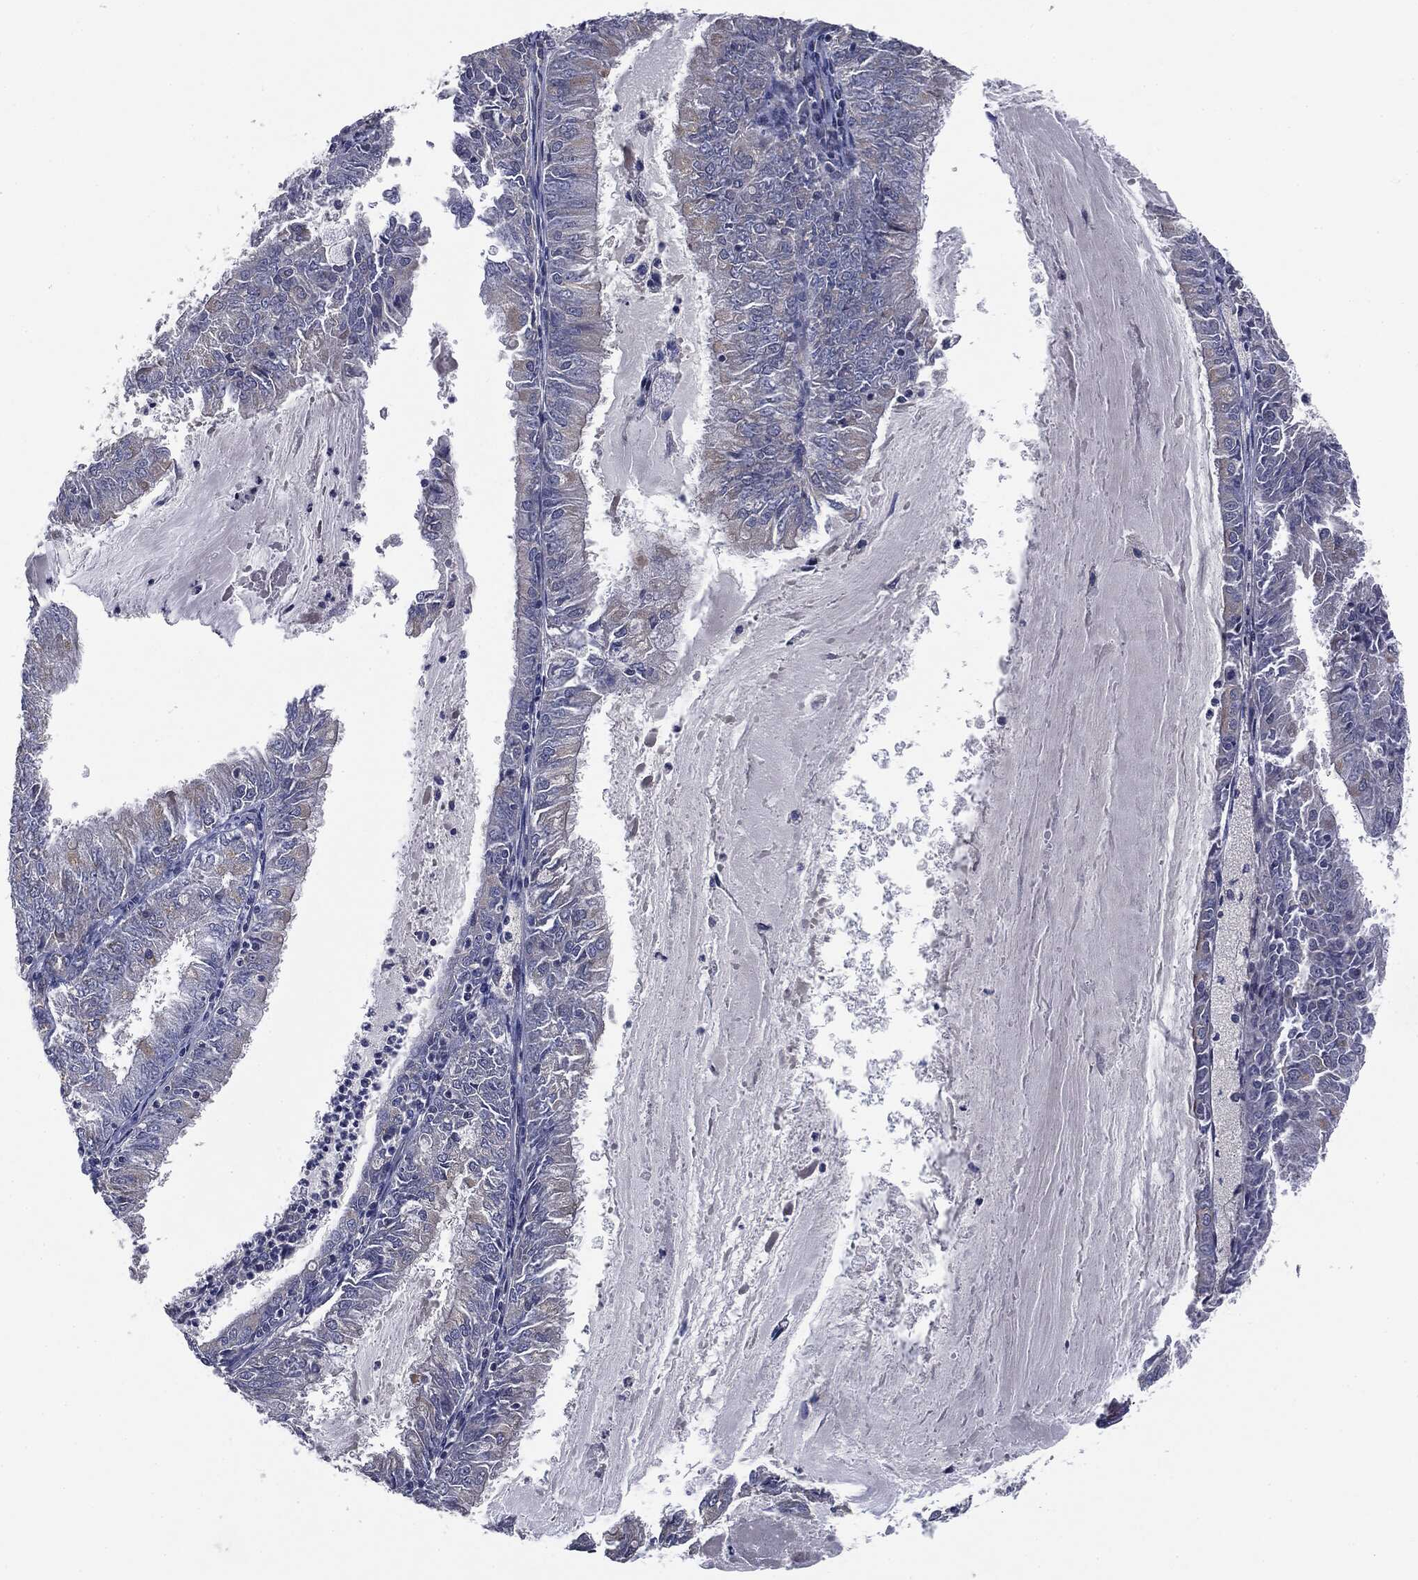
{"staining": {"intensity": "negative", "quantity": "none", "location": "none"}, "tissue": "endometrial cancer", "cell_type": "Tumor cells", "image_type": "cancer", "snomed": [{"axis": "morphology", "description": "Adenocarcinoma, NOS"}, {"axis": "topography", "description": "Endometrium"}], "caption": "The image shows no staining of tumor cells in endometrial adenocarcinoma. The staining was performed using DAB (3,3'-diaminobenzidine) to visualize the protein expression in brown, while the nuclei were stained in blue with hematoxylin (Magnification: 20x).", "gene": "EPS15L1", "patient": {"sex": "female", "age": 57}}